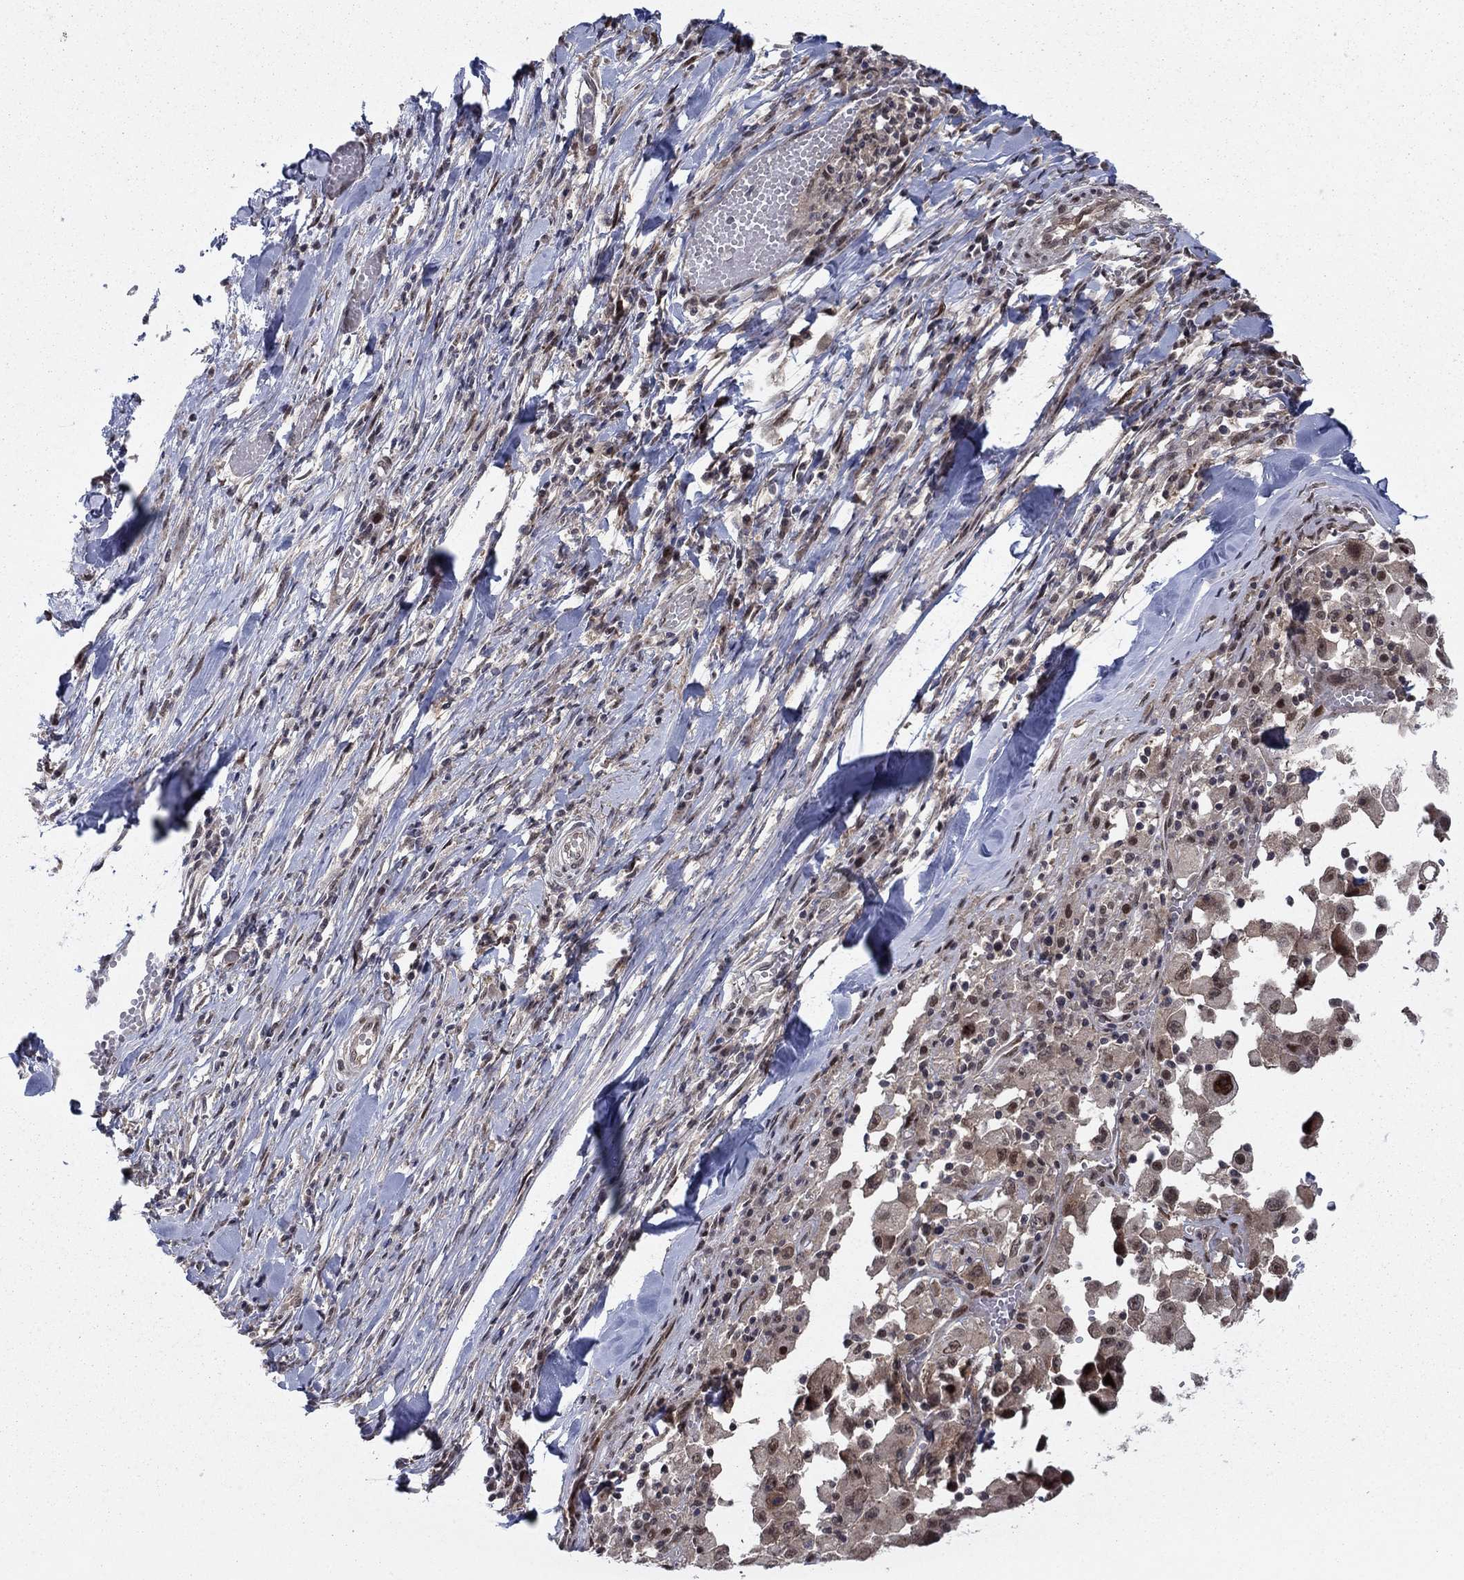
{"staining": {"intensity": "negative", "quantity": "none", "location": "none"}, "tissue": "melanoma", "cell_type": "Tumor cells", "image_type": "cancer", "snomed": [{"axis": "morphology", "description": "Malignant melanoma, Metastatic site"}, {"axis": "topography", "description": "Lymph node"}], "caption": "This is an immunohistochemistry (IHC) histopathology image of melanoma. There is no expression in tumor cells.", "gene": "PSMC1", "patient": {"sex": "male", "age": 50}}